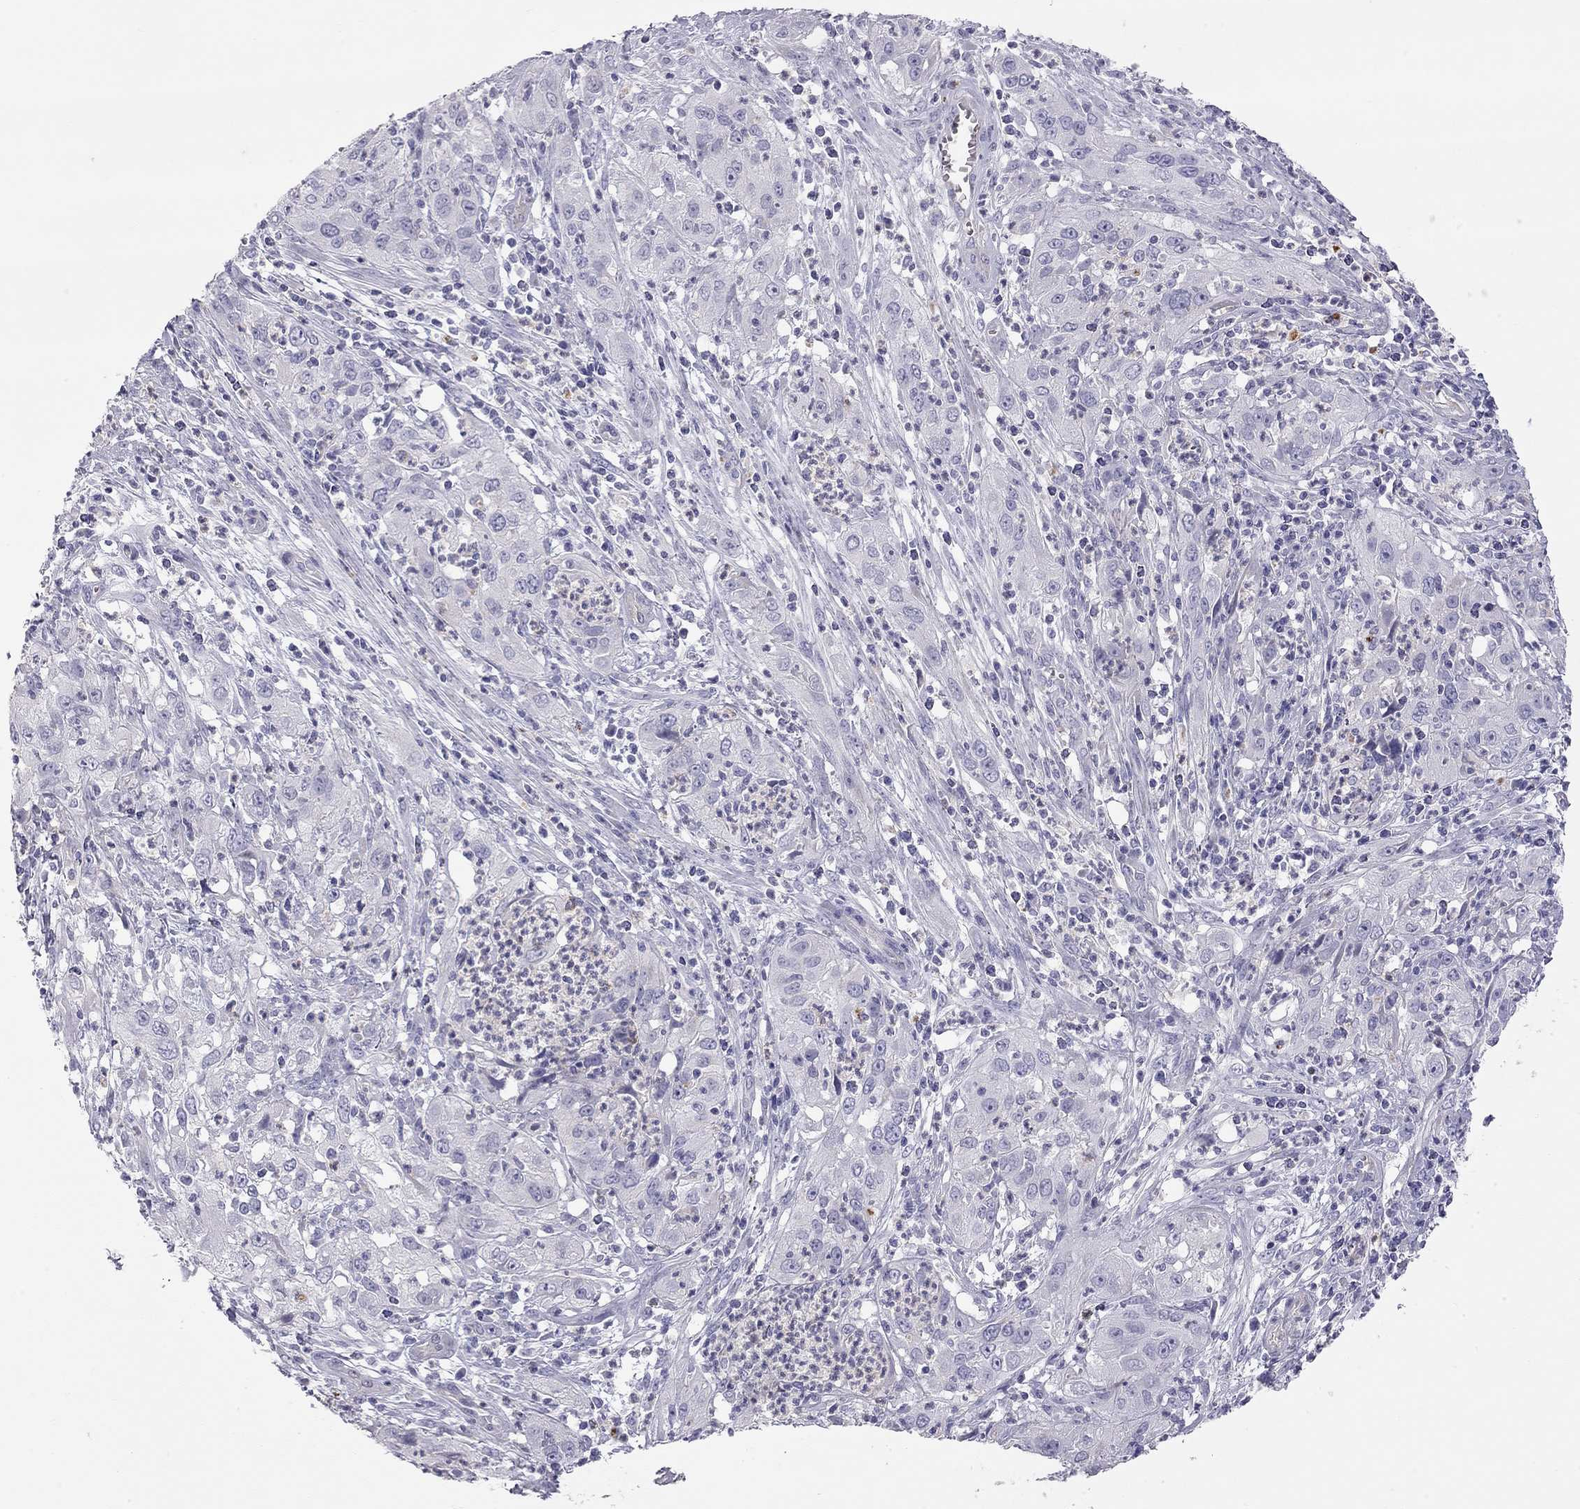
{"staining": {"intensity": "negative", "quantity": "none", "location": "none"}, "tissue": "cervical cancer", "cell_type": "Tumor cells", "image_type": "cancer", "snomed": [{"axis": "morphology", "description": "Squamous cell carcinoma, NOS"}, {"axis": "topography", "description": "Cervix"}], "caption": "Immunohistochemical staining of cervical squamous cell carcinoma displays no significant positivity in tumor cells.", "gene": "TDRD6", "patient": {"sex": "female", "age": 32}}